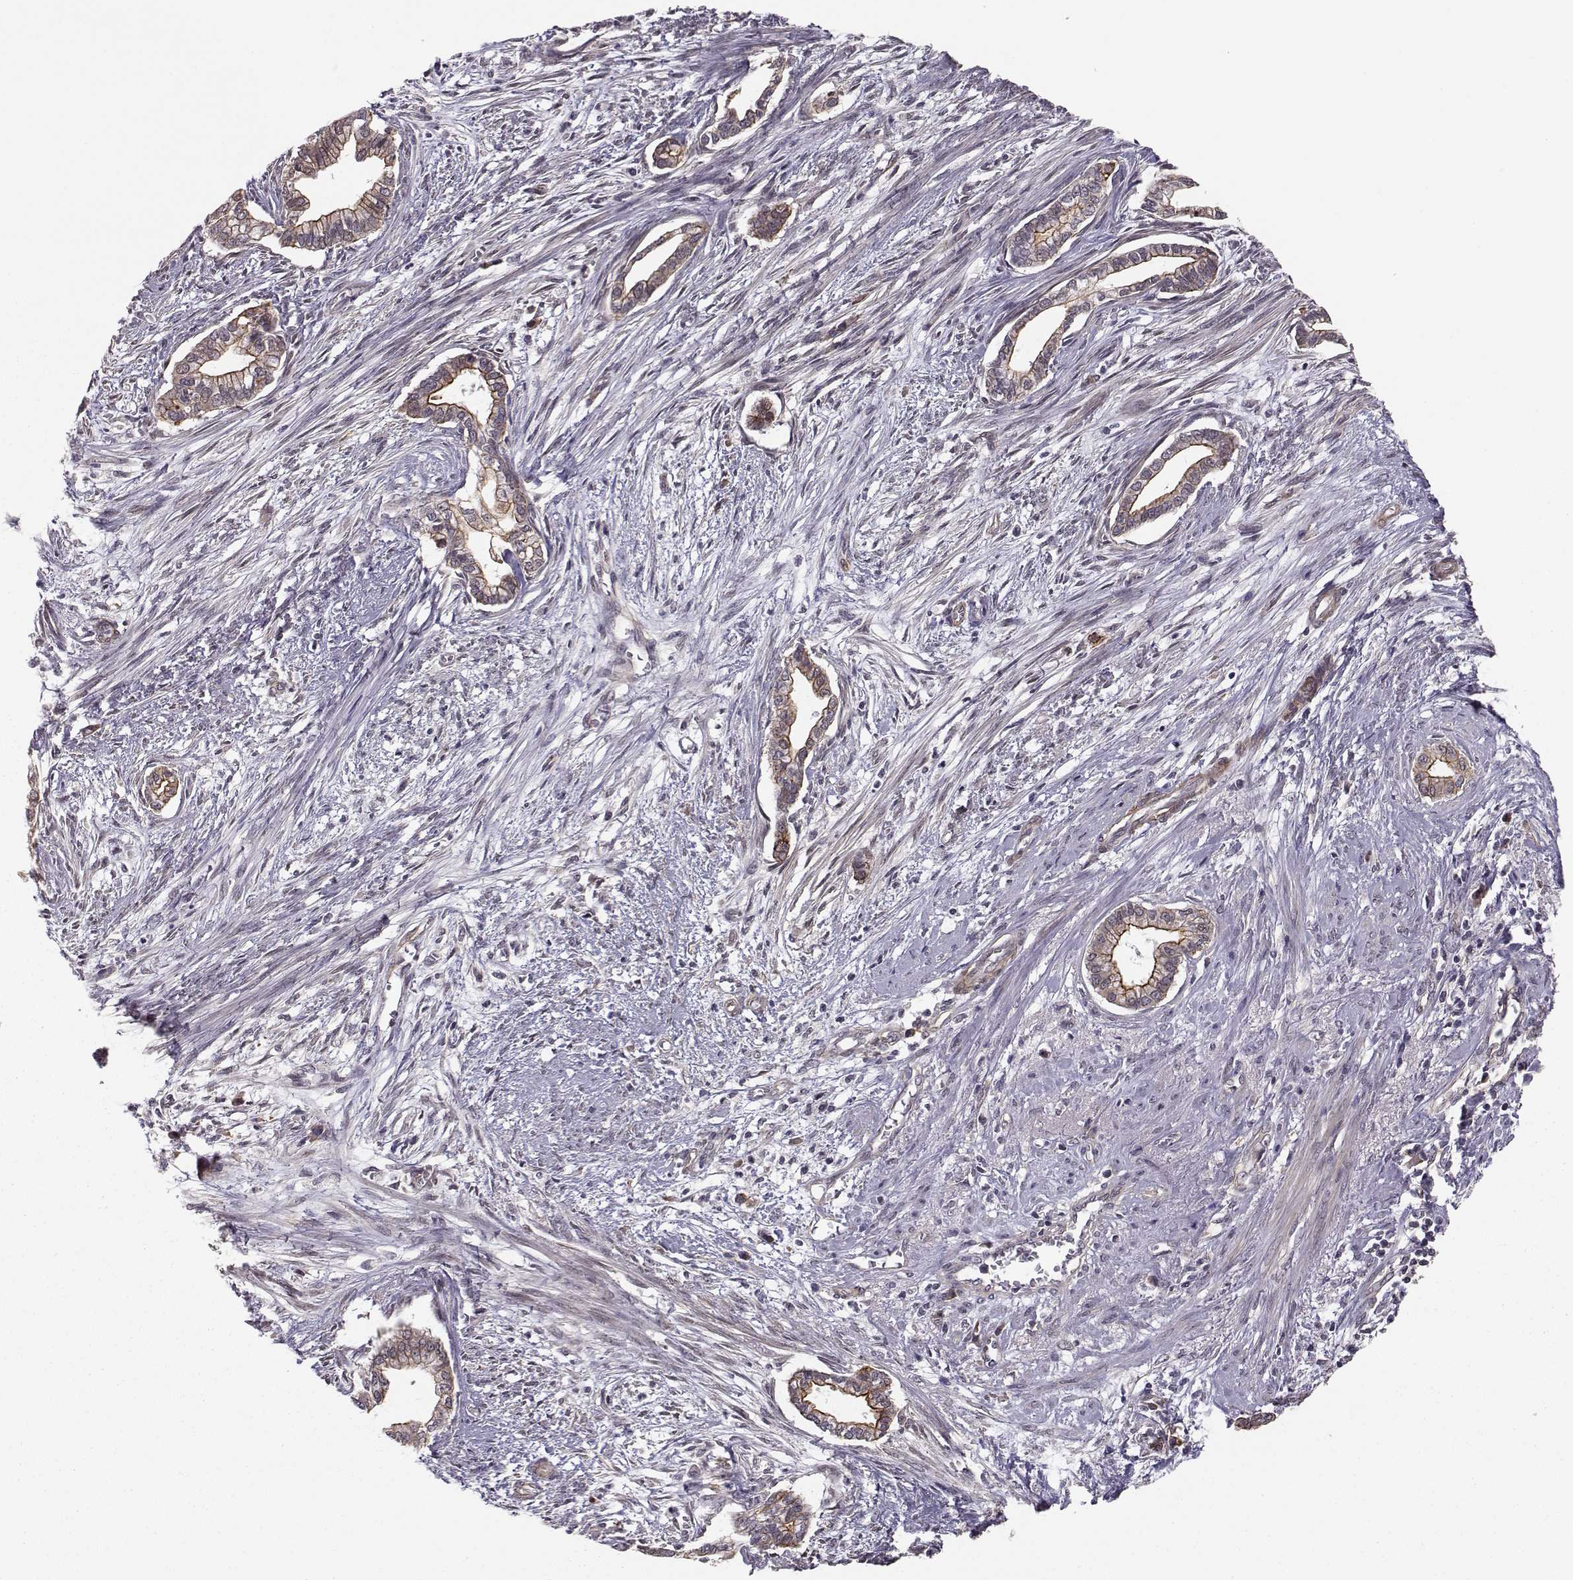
{"staining": {"intensity": "strong", "quantity": "25%-75%", "location": "cytoplasmic/membranous"}, "tissue": "cervical cancer", "cell_type": "Tumor cells", "image_type": "cancer", "snomed": [{"axis": "morphology", "description": "Adenocarcinoma, NOS"}, {"axis": "topography", "description": "Cervix"}], "caption": "Protein expression analysis of adenocarcinoma (cervical) displays strong cytoplasmic/membranous positivity in approximately 25%-75% of tumor cells.", "gene": "PLEKHG3", "patient": {"sex": "female", "age": 62}}